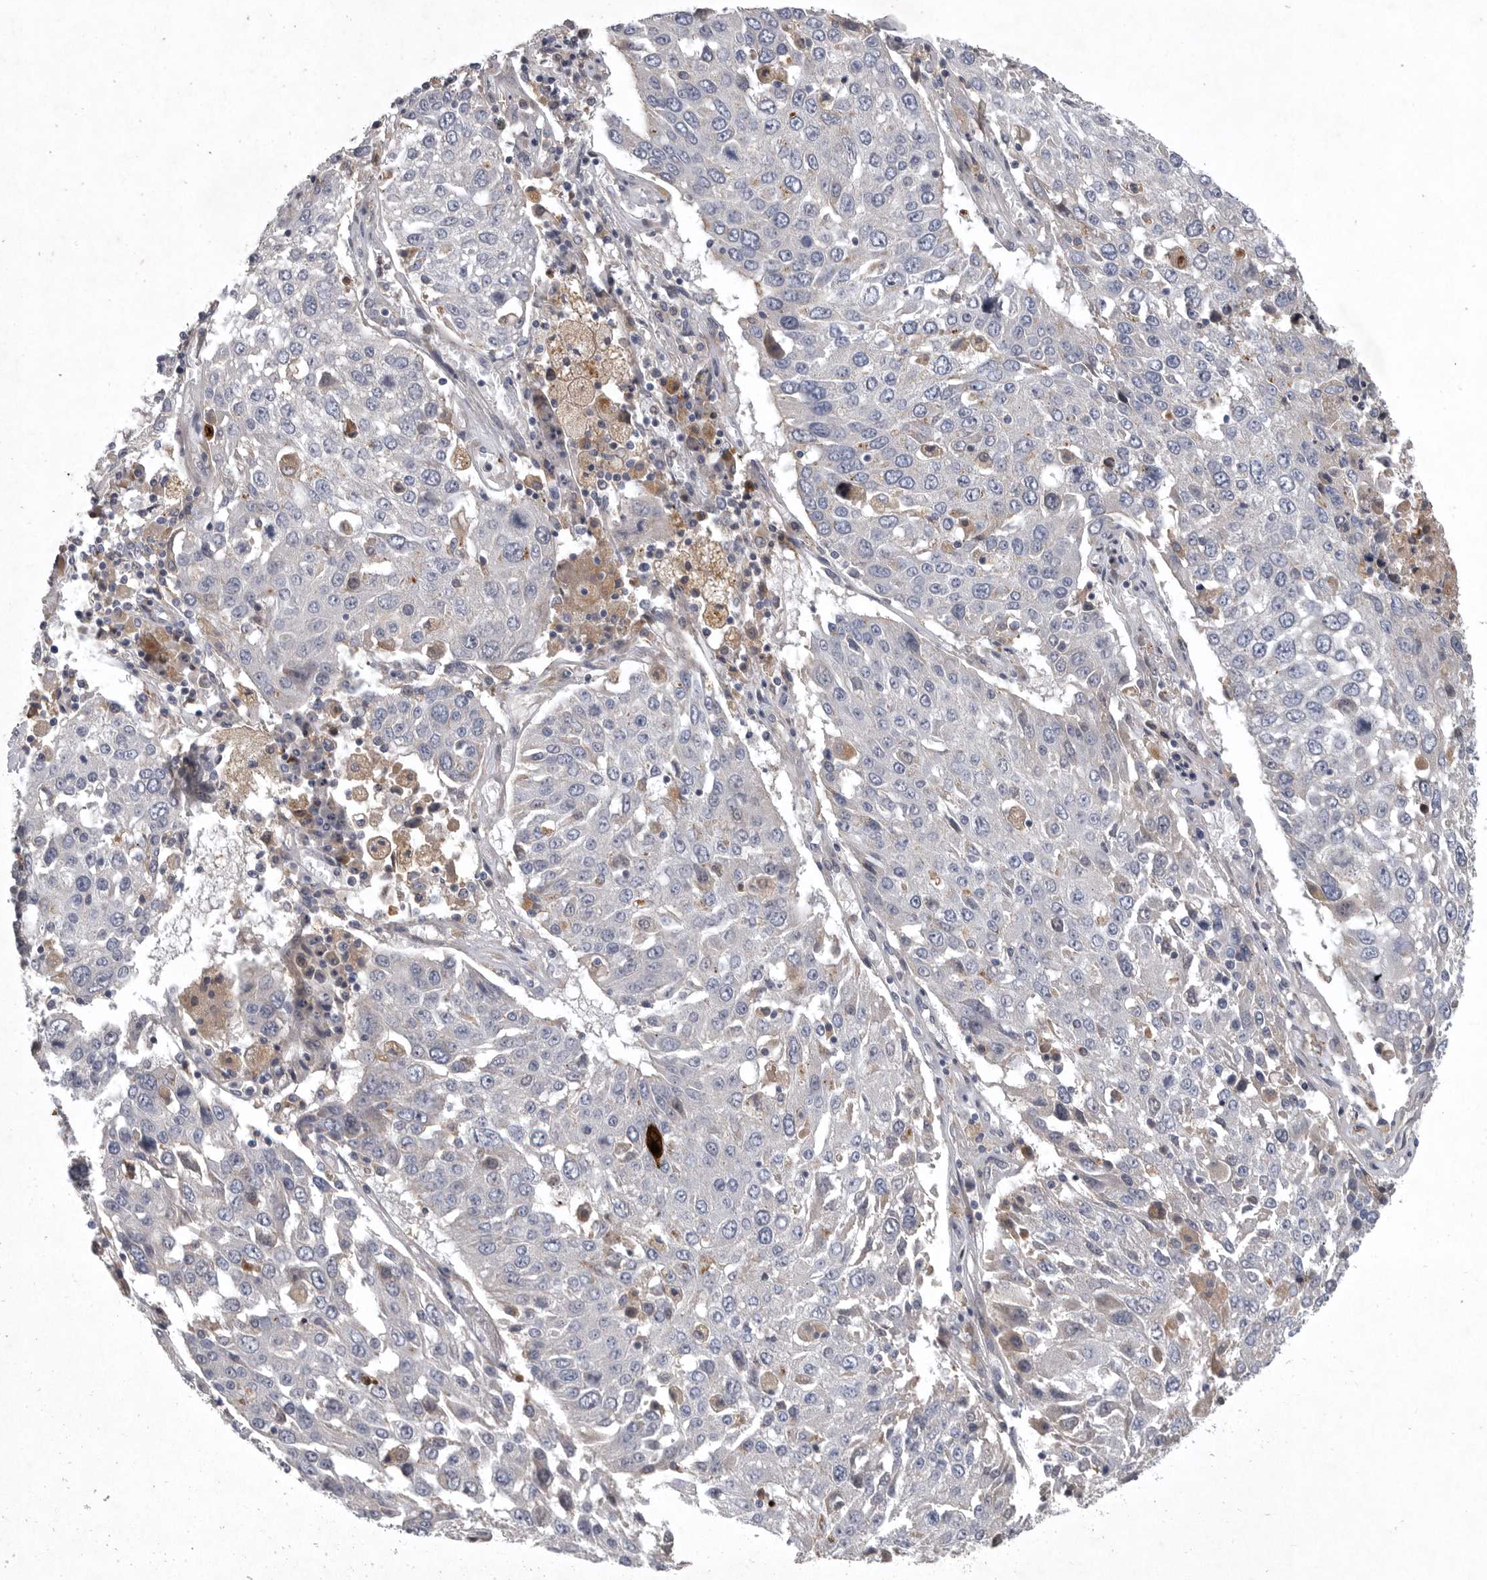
{"staining": {"intensity": "negative", "quantity": "none", "location": "none"}, "tissue": "lung cancer", "cell_type": "Tumor cells", "image_type": "cancer", "snomed": [{"axis": "morphology", "description": "Squamous cell carcinoma, NOS"}, {"axis": "topography", "description": "Lung"}], "caption": "Micrograph shows no protein staining in tumor cells of lung cancer (squamous cell carcinoma) tissue.", "gene": "LAMTOR3", "patient": {"sex": "male", "age": 65}}